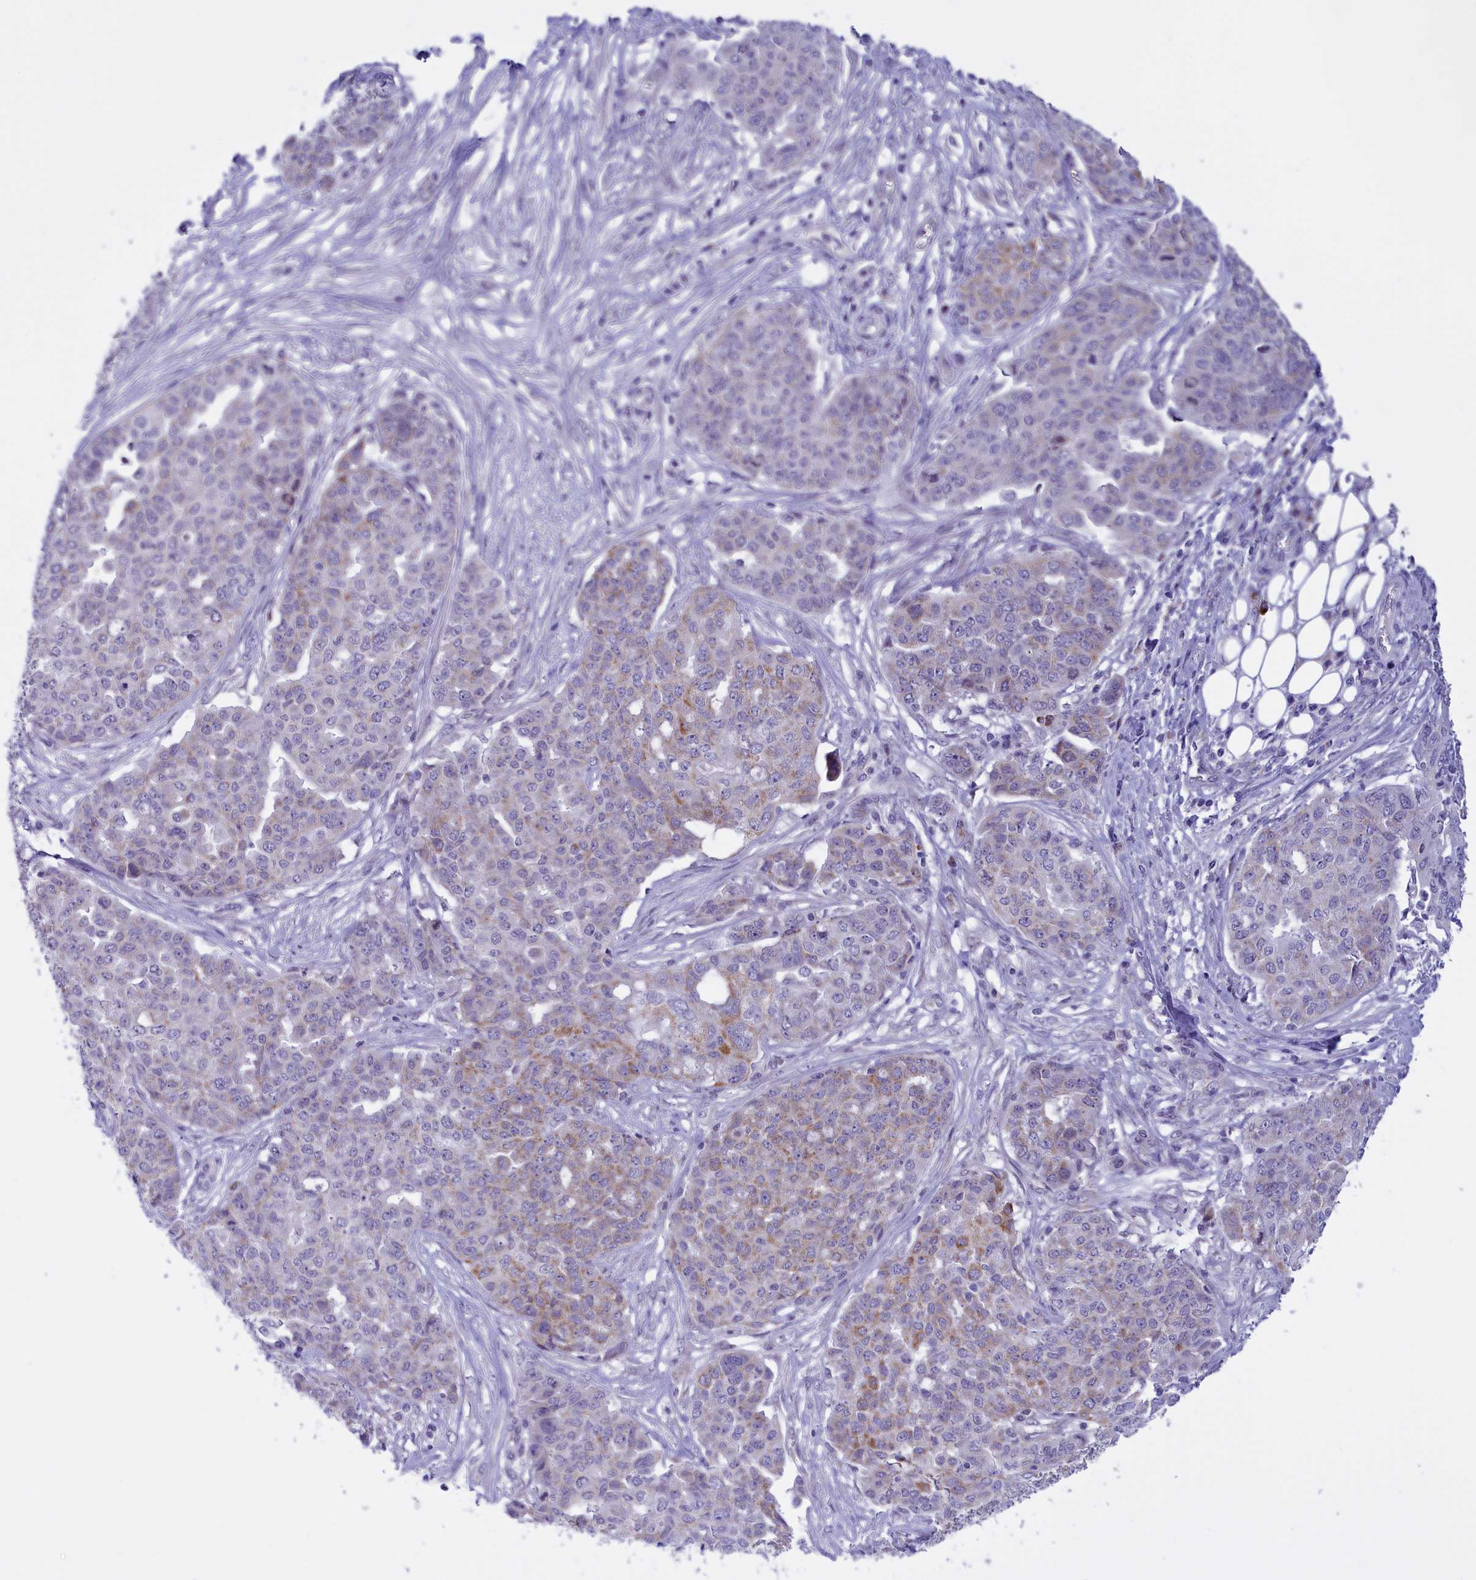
{"staining": {"intensity": "moderate", "quantity": "<25%", "location": "cytoplasmic/membranous"}, "tissue": "ovarian cancer", "cell_type": "Tumor cells", "image_type": "cancer", "snomed": [{"axis": "morphology", "description": "Cystadenocarcinoma, serous, NOS"}, {"axis": "topography", "description": "Soft tissue"}, {"axis": "topography", "description": "Ovary"}], "caption": "Ovarian cancer (serous cystadenocarcinoma) stained with a protein marker shows moderate staining in tumor cells.", "gene": "FAM149B1", "patient": {"sex": "female", "age": 57}}